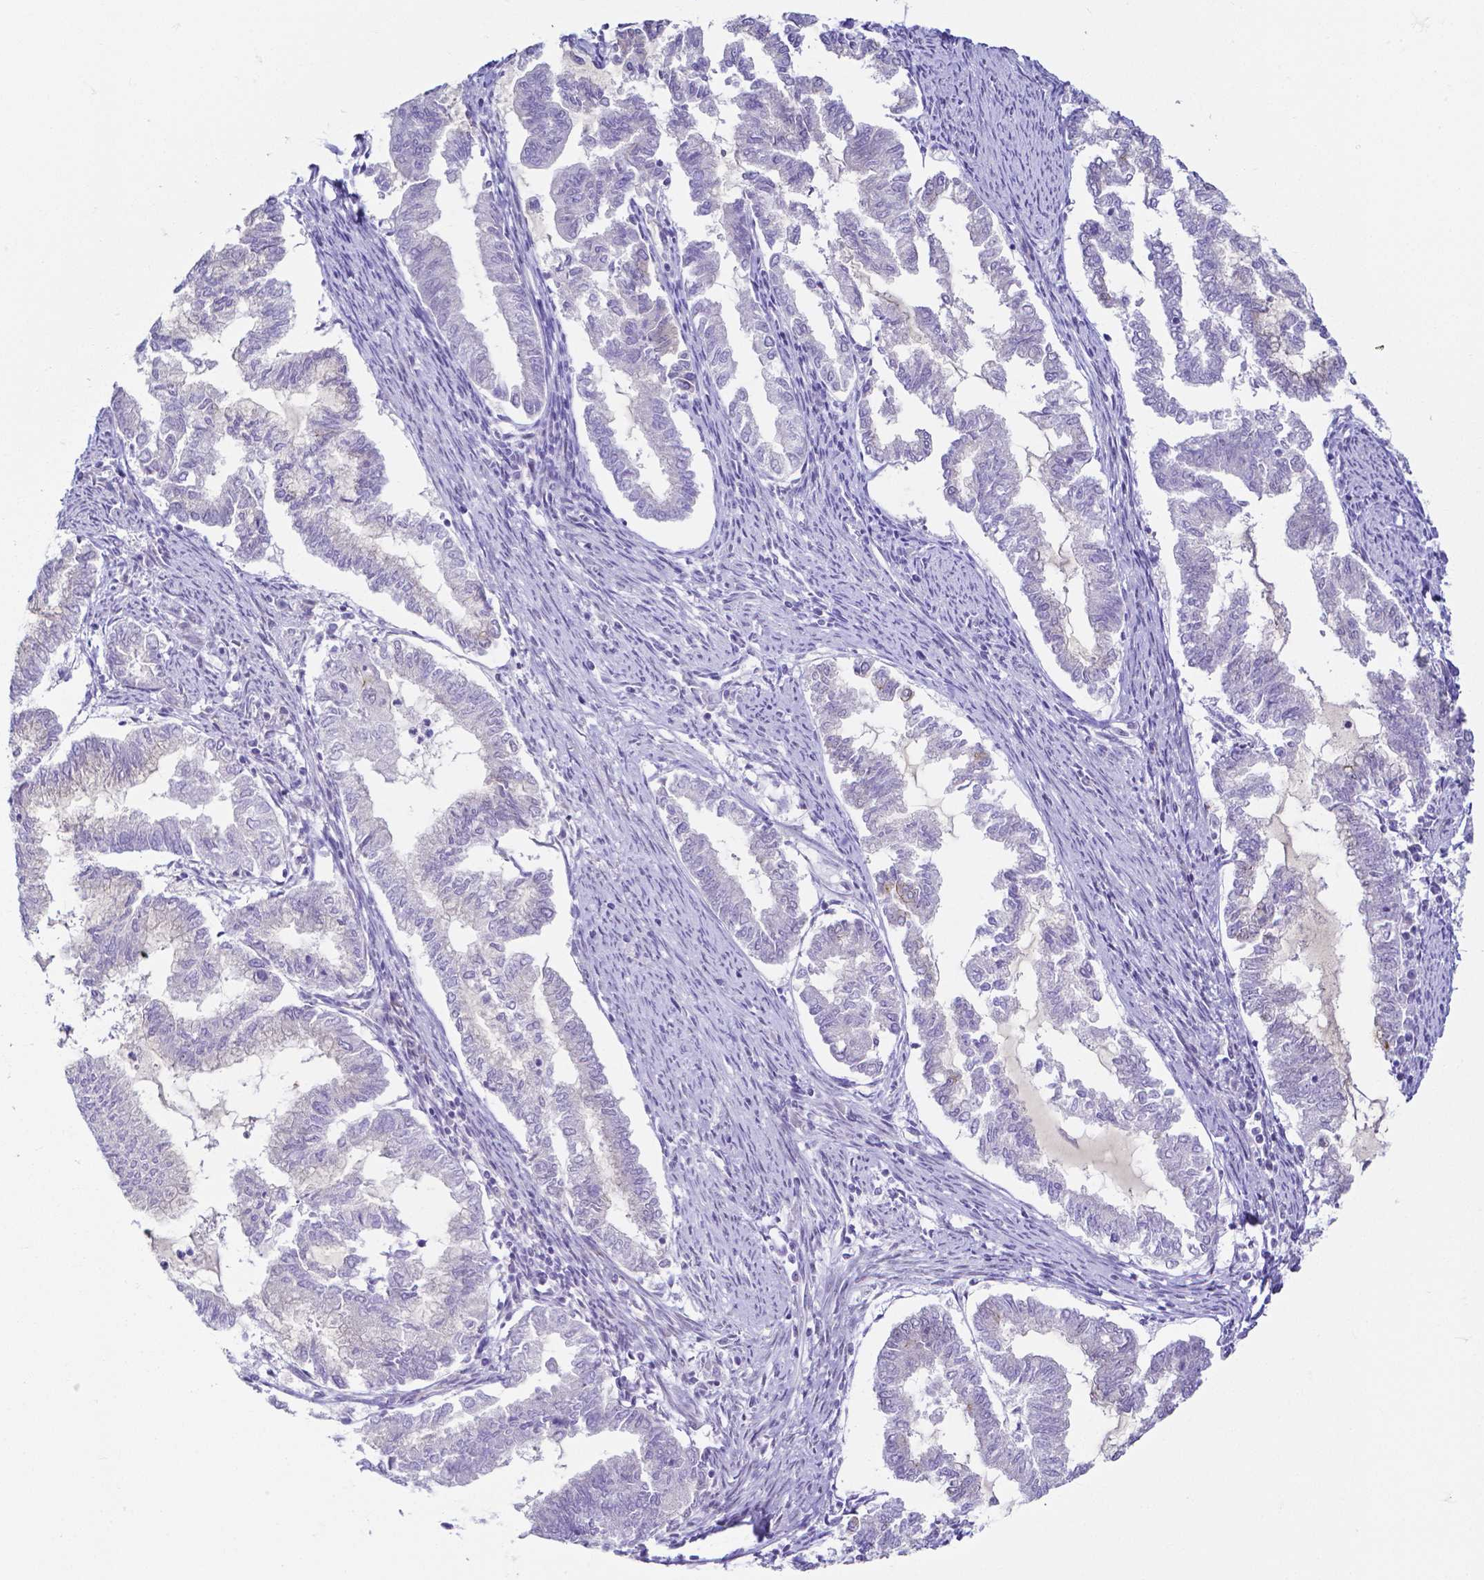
{"staining": {"intensity": "negative", "quantity": "none", "location": "none"}, "tissue": "endometrial cancer", "cell_type": "Tumor cells", "image_type": "cancer", "snomed": [{"axis": "morphology", "description": "Adenocarcinoma, NOS"}, {"axis": "topography", "description": "Endometrium"}], "caption": "Immunohistochemistry (IHC) image of neoplastic tissue: endometrial adenocarcinoma stained with DAB exhibits no significant protein expression in tumor cells.", "gene": "FAM83G", "patient": {"sex": "female", "age": 79}}